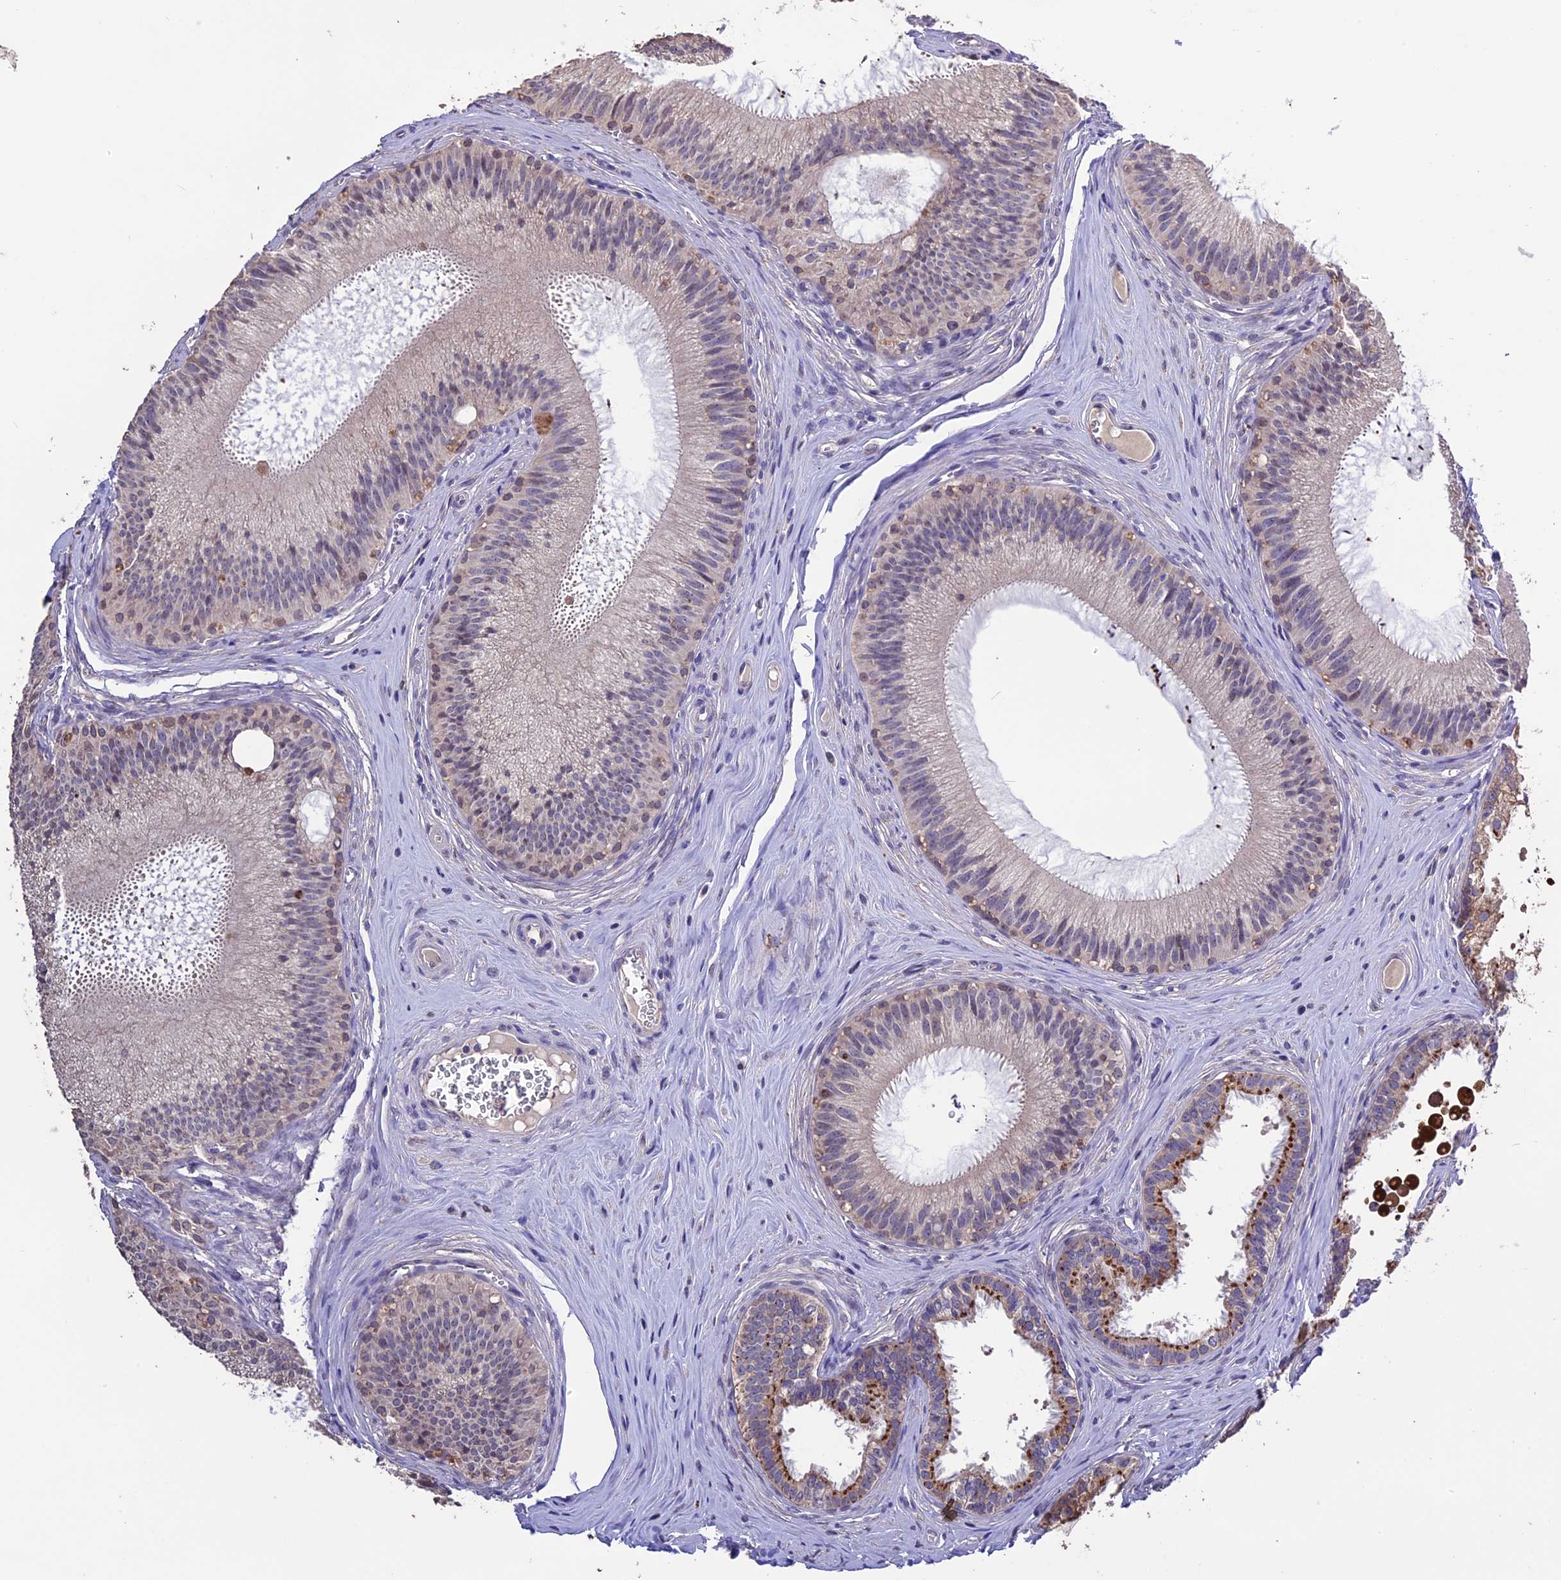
{"staining": {"intensity": "moderate", "quantity": "<25%", "location": "cytoplasmic/membranous"}, "tissue": "epididymis", "cell_type": "Glandular cells", "image_type": "normal", "snomed": [{"axis": "morphology", "description": "Normal tissue, NOS"}, {"axis": "topography", "description": "Epididymis"}], "caption": "Immunohistochemistry (IHC) of unremarkable human epididymis reveals low levels of moderate cytoplasmic/membranous staining in about <25% of glandular cells. The protein is stained brown, and the nuclei are stained in blue (DAB (3,3'-diaminobenzidine) IHC with brightfield microscopy, high magnification).", "gene": "DIS3L", "patient": {"sex": "male", "age": 46}}